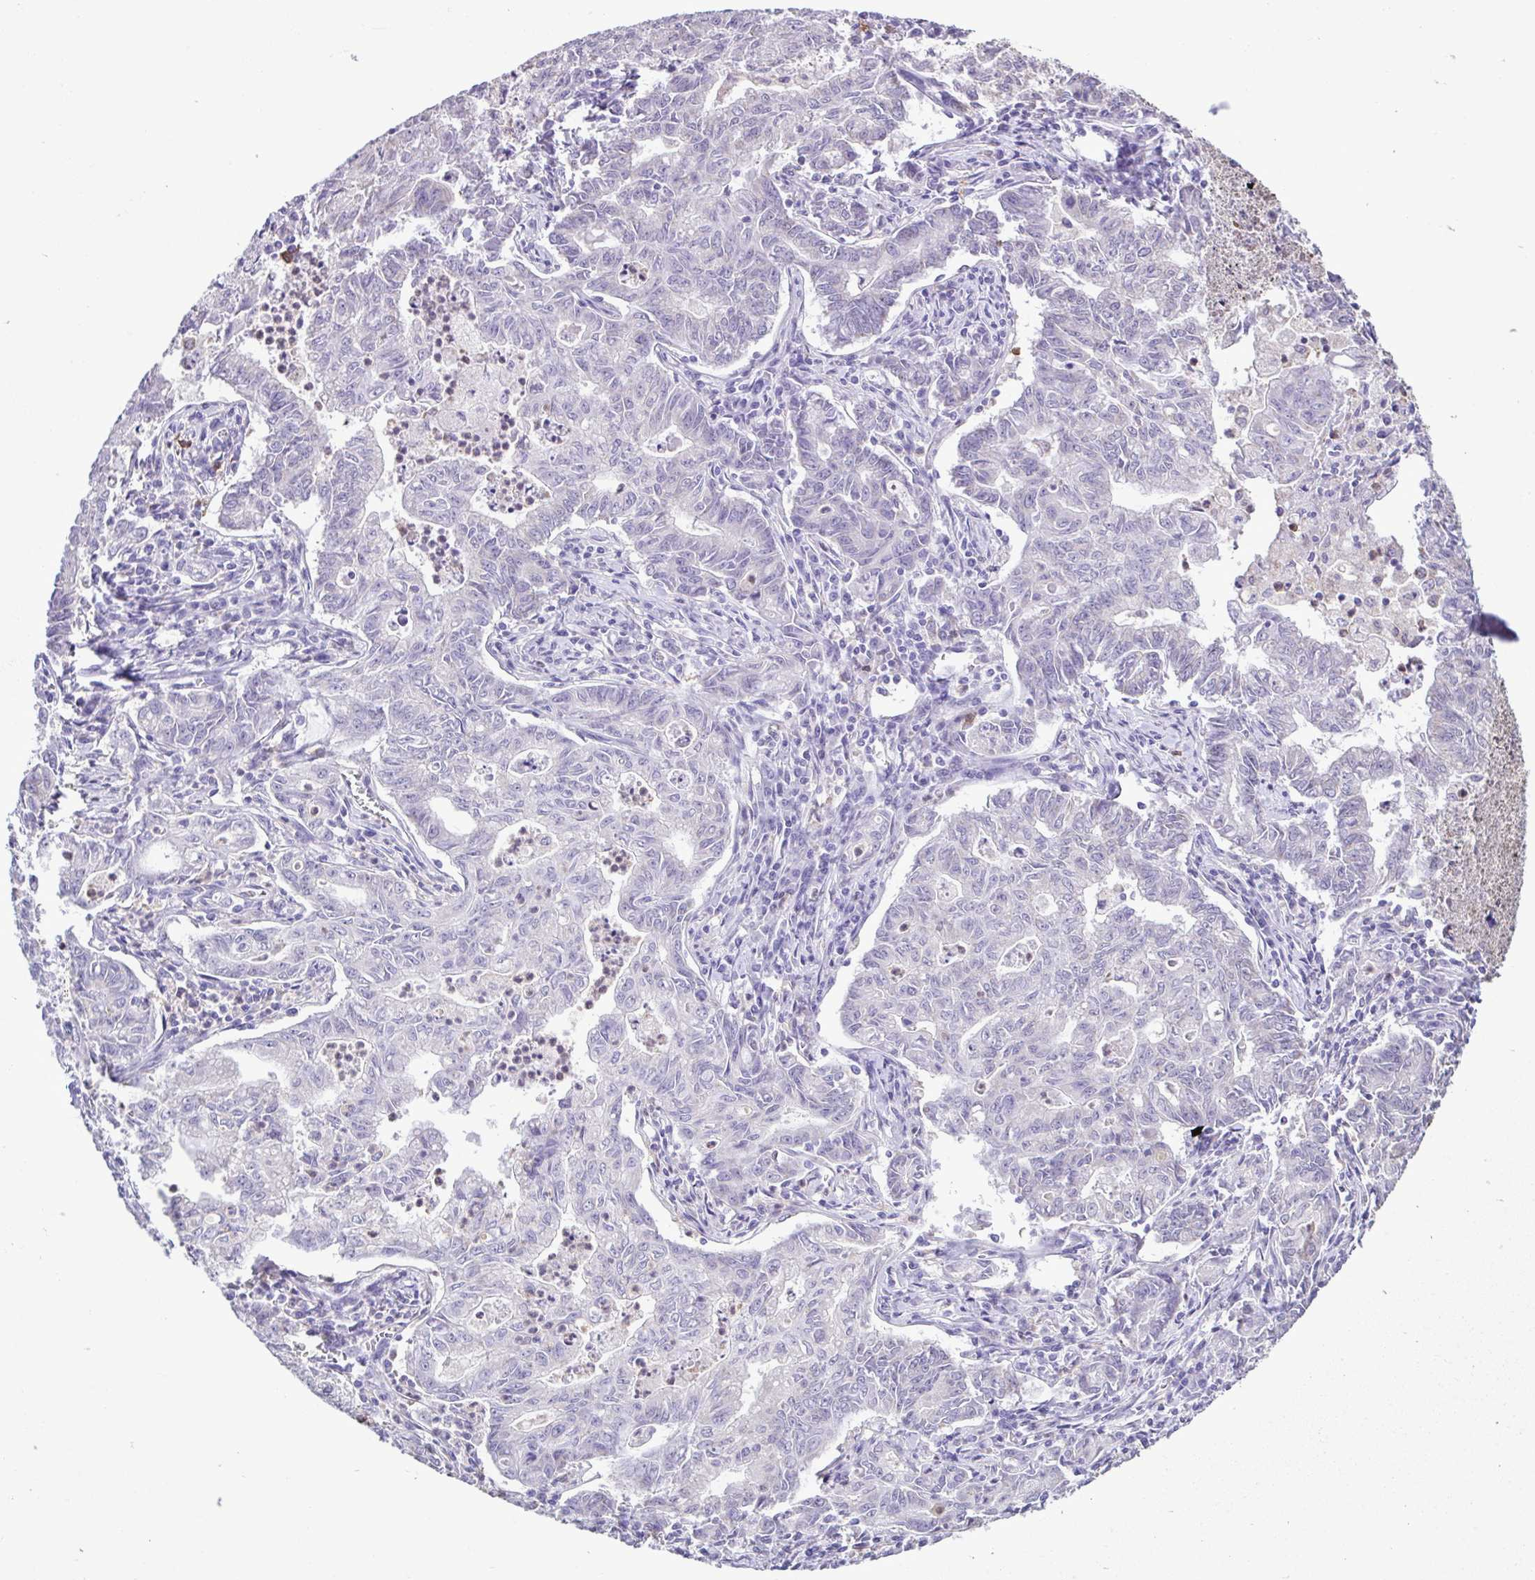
{"staining": {"intensity": "negative", "quantity": "none", "location": "none"}, "tissue": "stomach cancer", "cell_type": "Tumor cells", "image_type": "cancer", "snomed": [{"axis": "morphology", "description": "Adenocarcinoma, NOS"}, {"axis": "topography", "description": "Stomach, upper"}], "caption": "This image is of stomach adenocarcinoma stained with immunohistochemistry (IHC) to label a protein in brown with the nuclei are counter-stained blue. There is no expression in tumor cells.", "gene": "CBY2", "patient": {"sex": "female", "age": 79}}